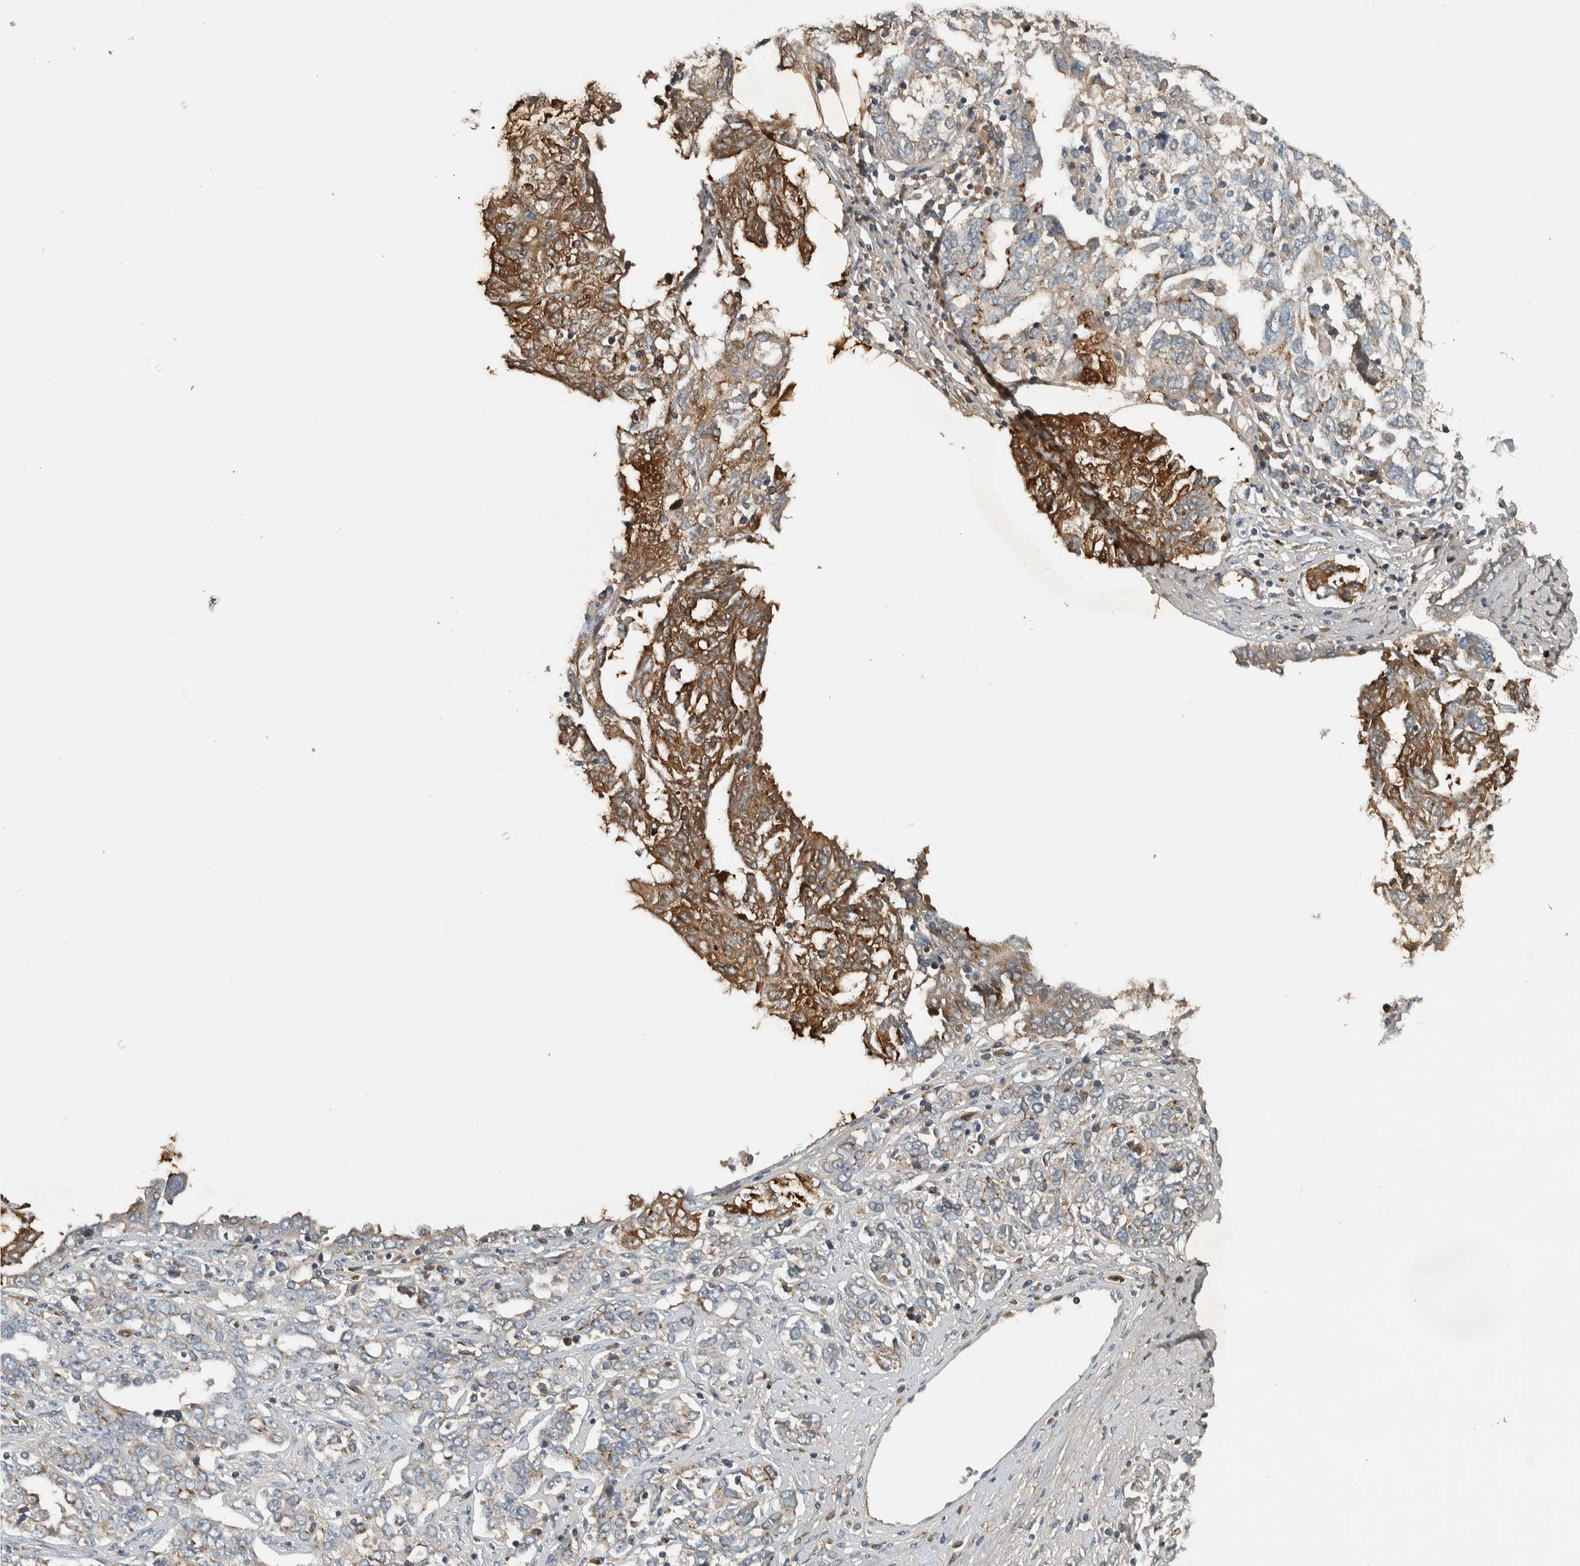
{"staining": {"intensity": "moderate", "quantity": "<25%", "location": "cytoplasmic/membranous"}, "tissue": "ovarian cancer", "cell_type": "Tumor cells", "image_type": "cancer", "snomed": [{"axis": "morphology", "description": "Carcinoma, endometroid"}, {"axis": "topography", "description": "Ovary"}], "caption": "DAB (3,3'-diaminobenzidine) immunohistochemical staining of human endometroid carcinoma (ovarian) shows moderate cytoplasmic/membranous protein positivity in approximately <25% of tumor cells.", "gene": "CLCN2", "patient": {"sex": "female", "age": 62}}